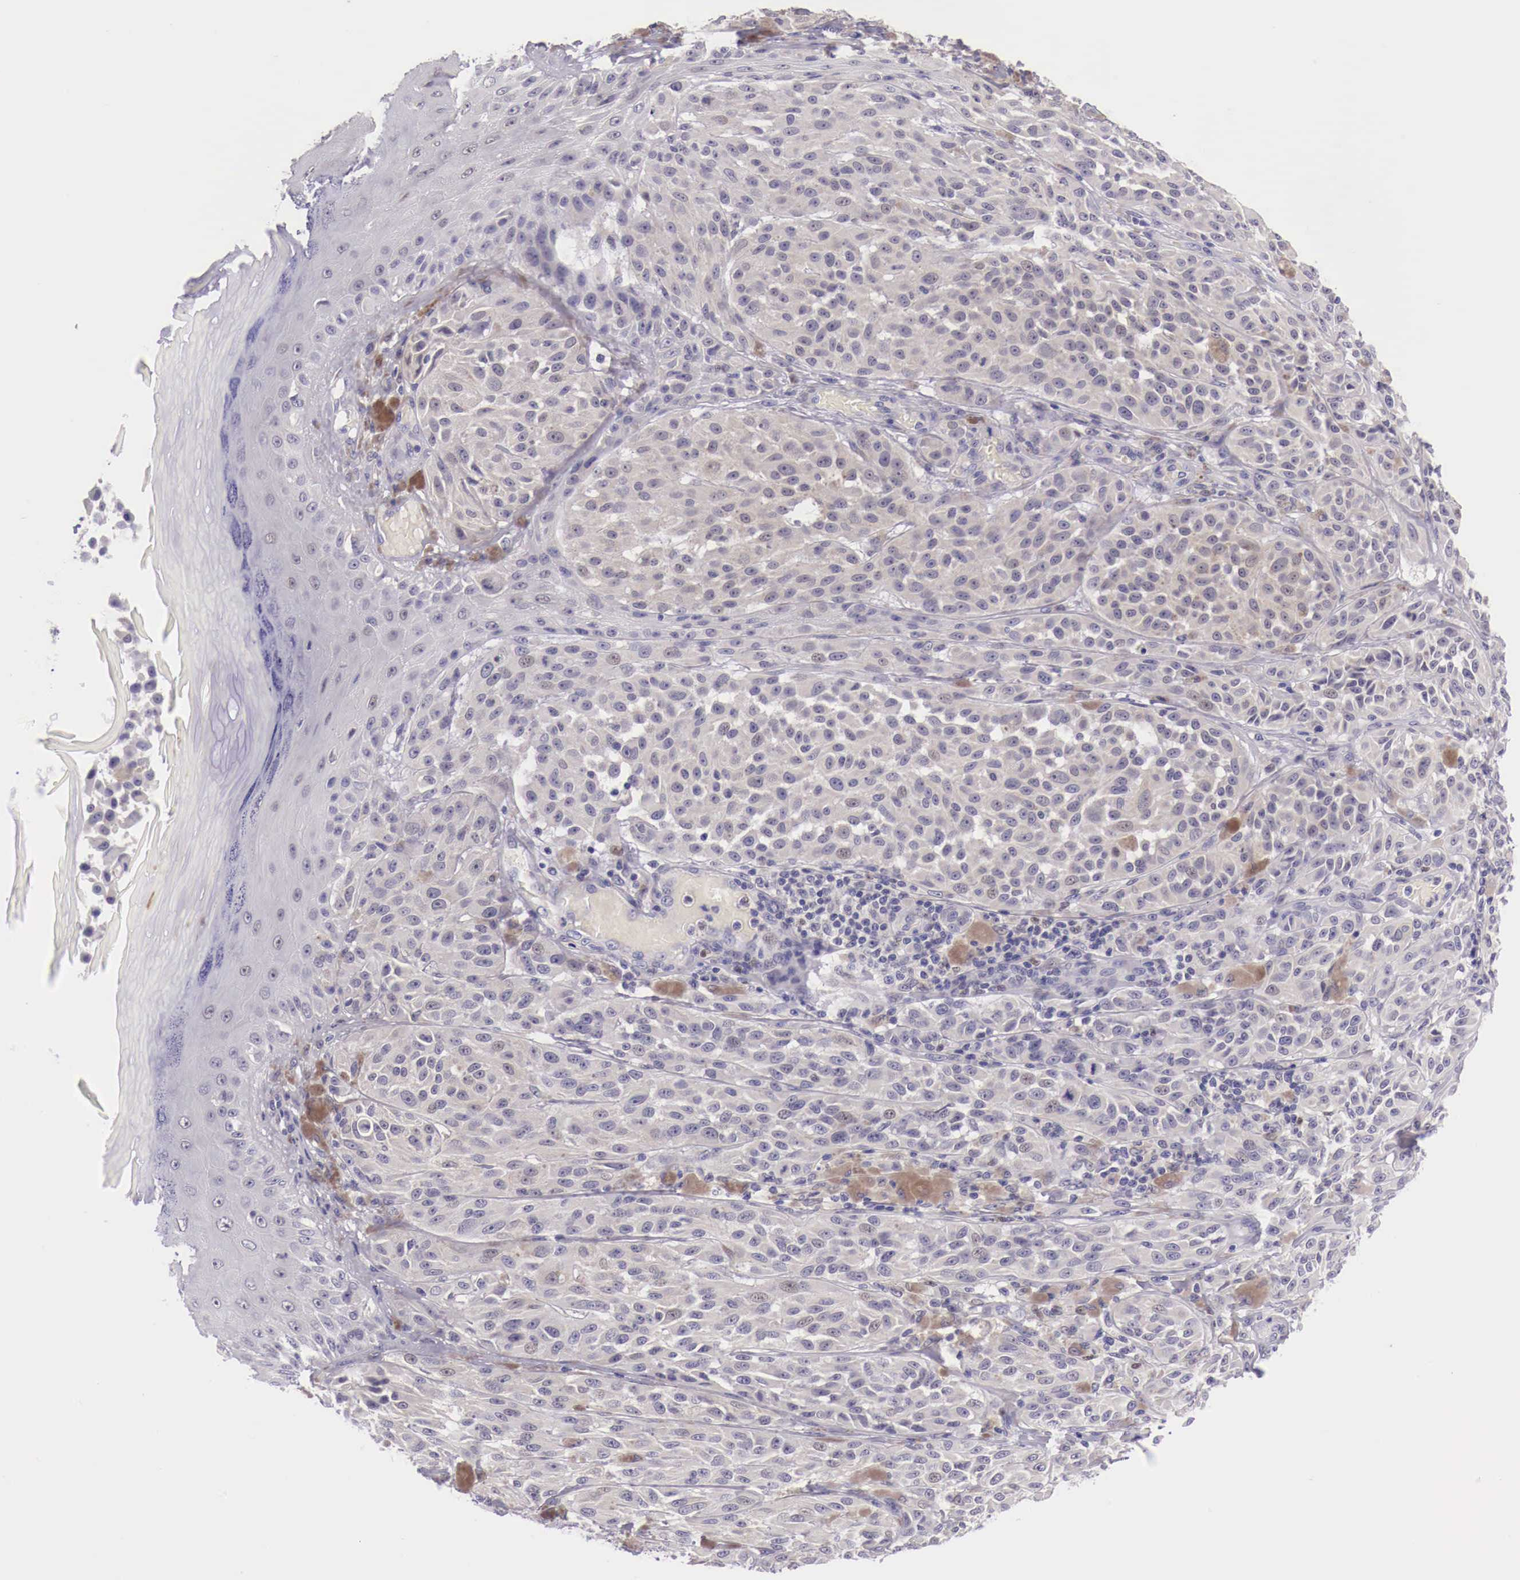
{"staining": {"intensity": "negative", "quantity": "none", "location": "none"}, "tissue": "melanoma", "cell_type": "Tumor cells", "image_type": "cancer", "snomed": [{"axis": "morphology", "description": "Malignant melanoma, NOS"}, {"axis": "topography", "description": "Skin"}], "caption": "Human melanoma stained for a protein using immunohistochemistry shows no expression in tumor cells.", "gene": "BCL6", "patient": {"sex": "male", "age": 44}}